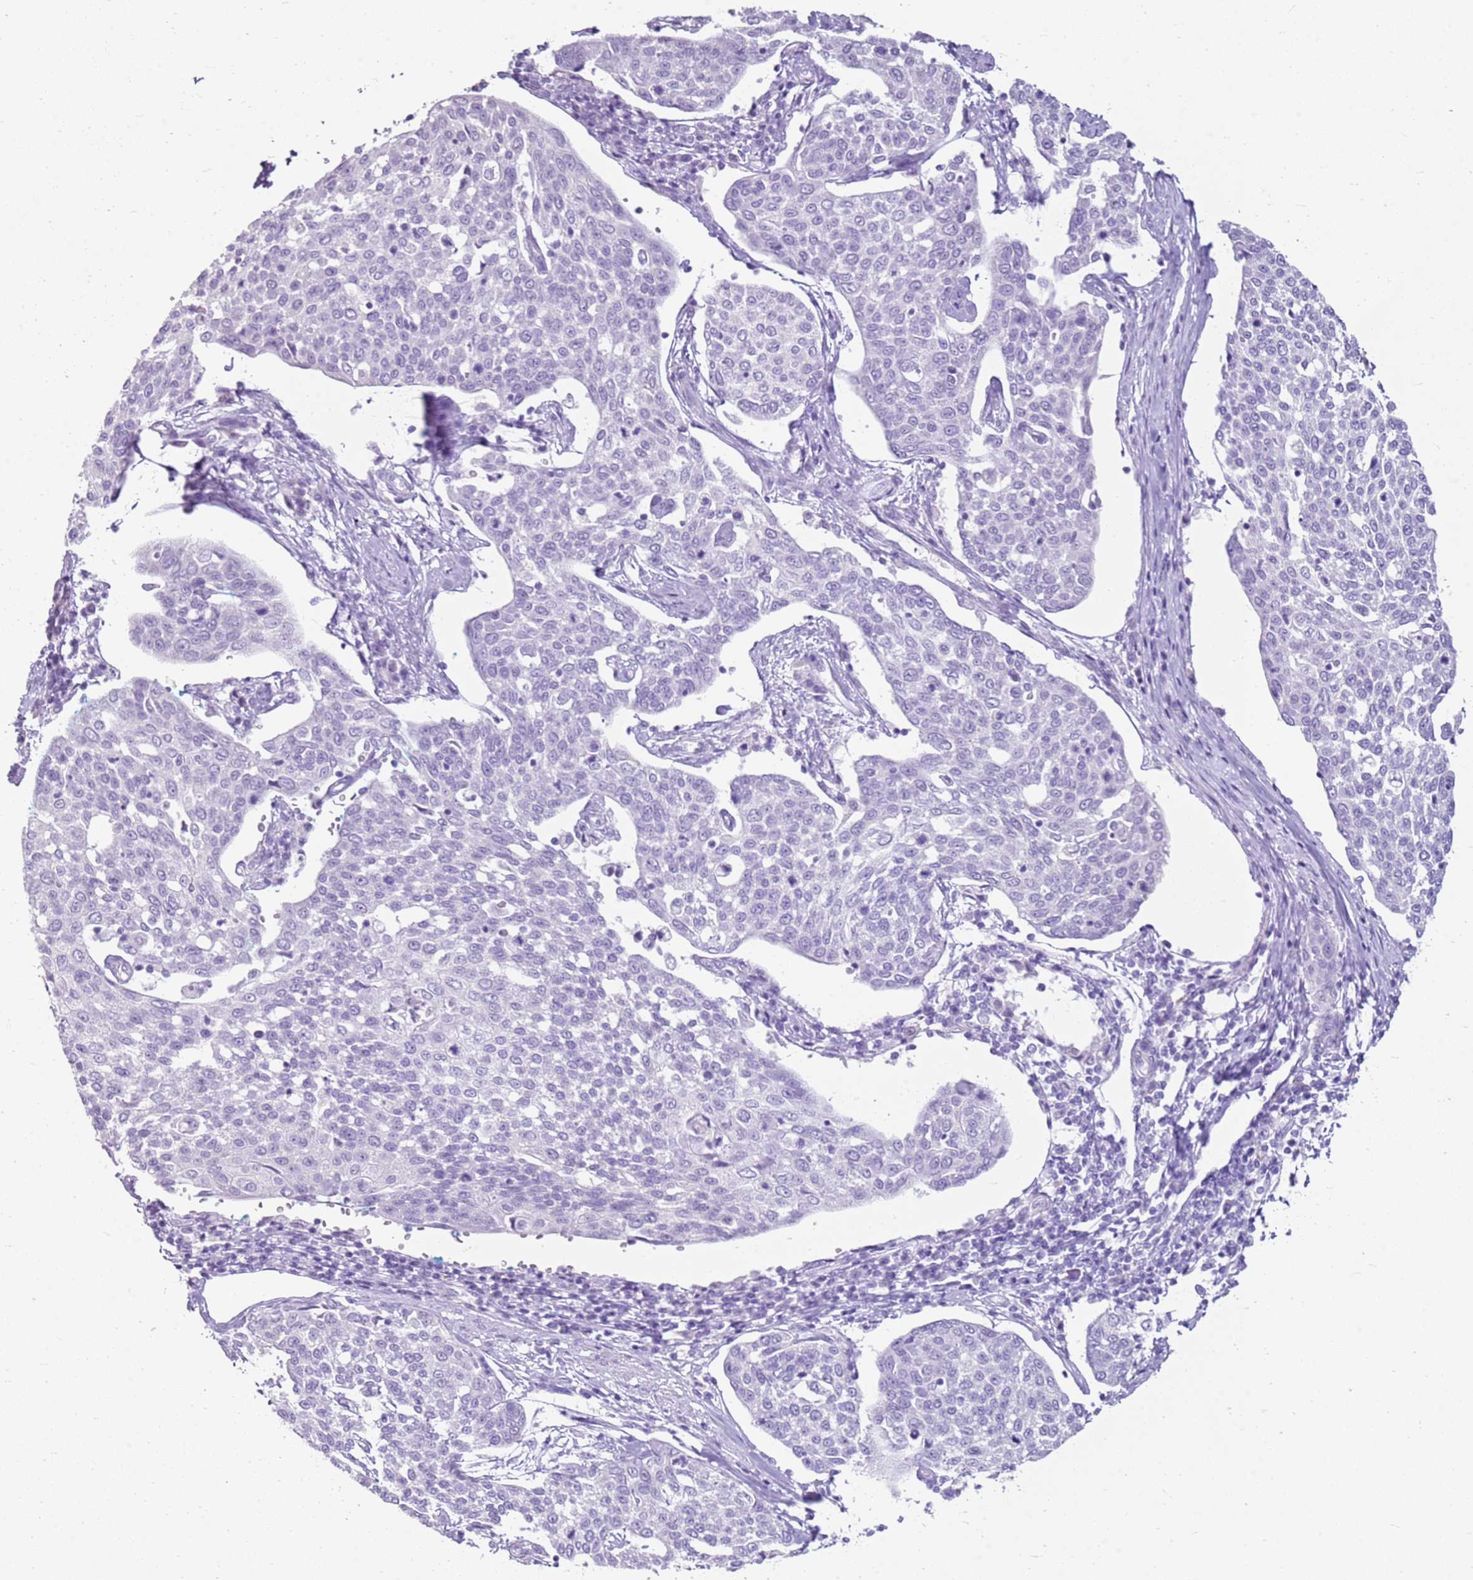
{"staining": {"intensity": "negative", "quantity": "none", "location": "none"}, "tissue": "cervical cancer", "cell_type": "Tumor cells", "image_type": "cancer", "snomed": [{"axis": "morphology", "description": "Squamous cell carcinoma, NOS"}, {"axis": "topography", "description": "Cervix"}], "caption": "Immunohistochemical staining of cervical cancer (squamous cell carcinoma) shows no significant expression in tumor cells. (DAB immunohistochemistry with hematoxylin counter stain).", "gene": "CA8", "patient": {"sex": "female", "age": 34}}